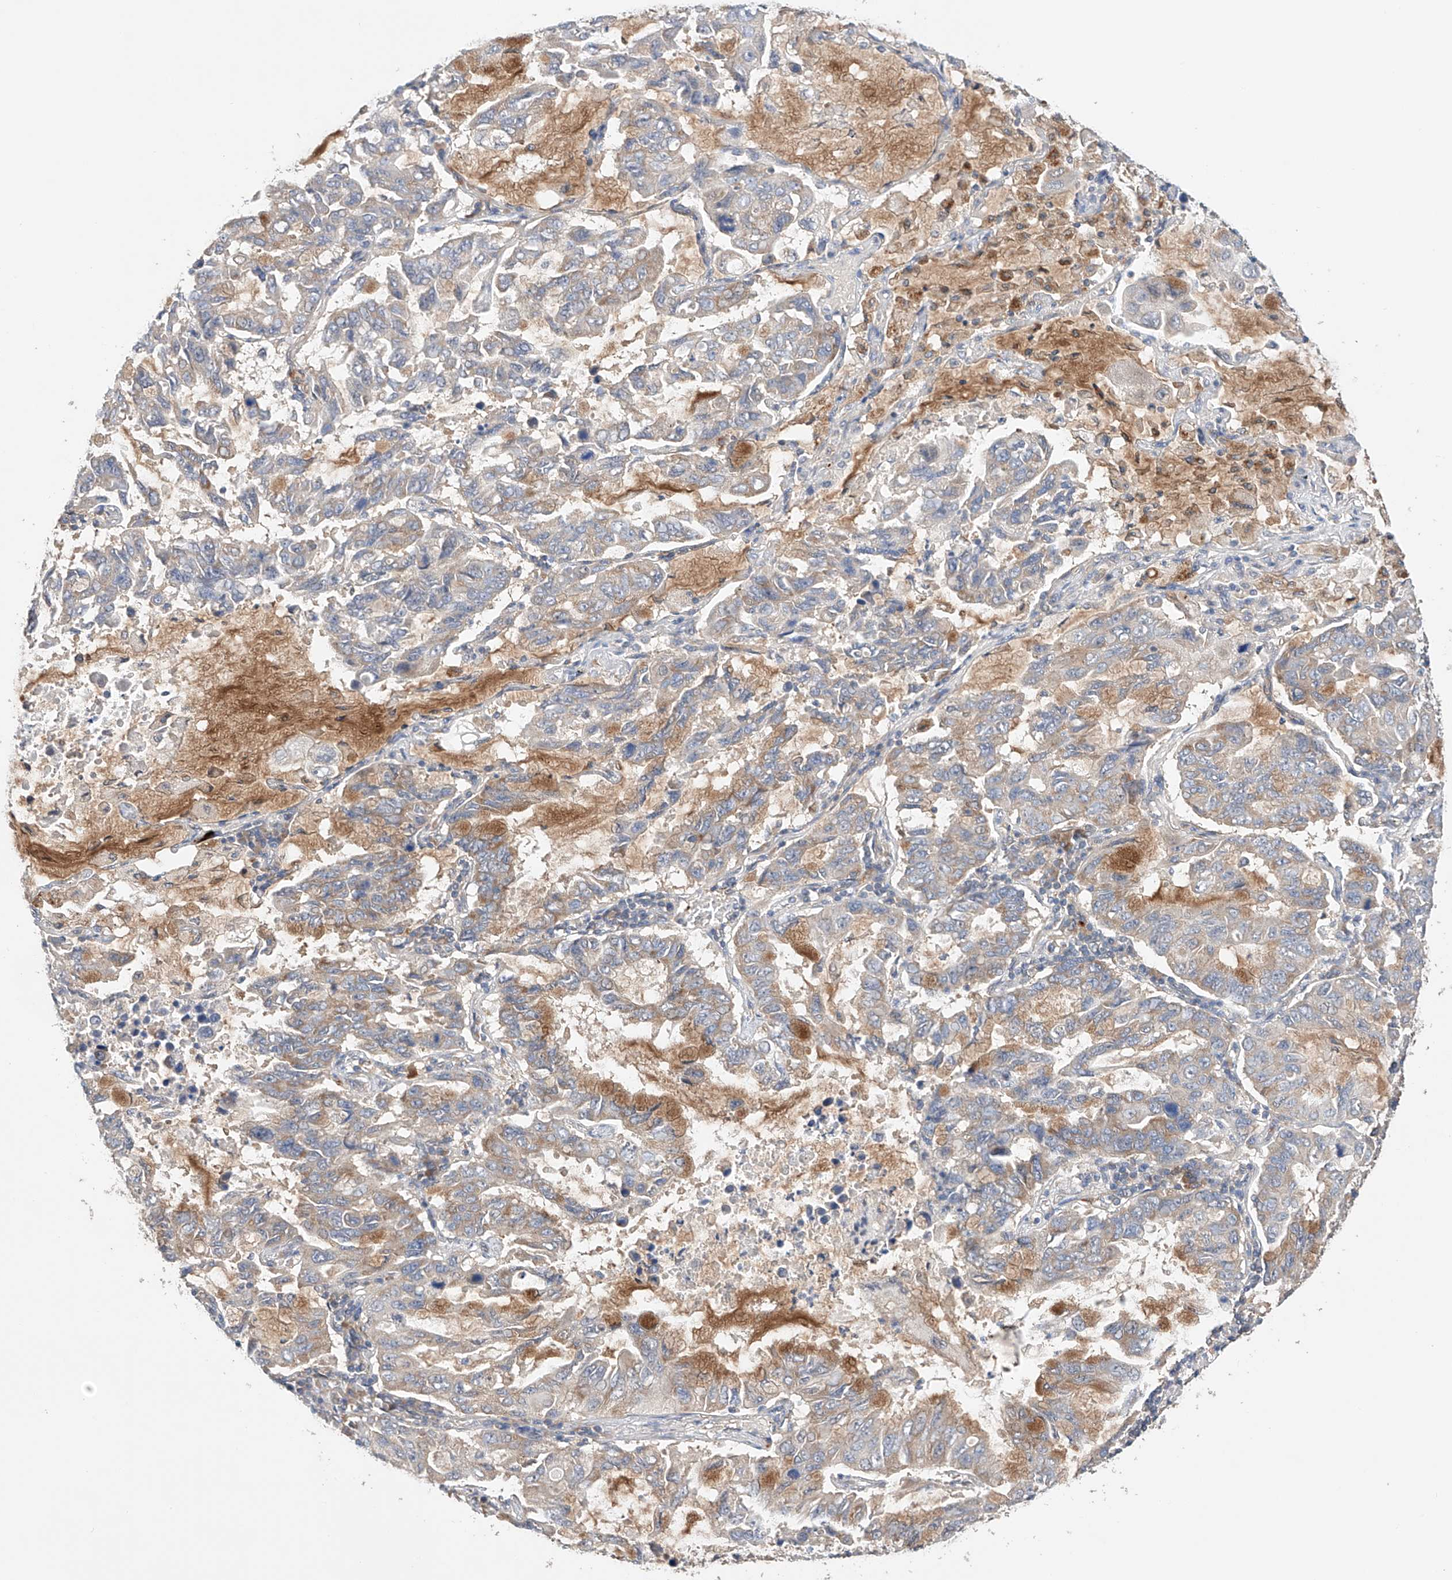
{"staining": {"intensity": "negative", "quantity": "none", "location": "none"}, "tissue": "lung cancer", "cell_type": "Tumor cells", "image_type": "cancer", "snomed": [{"axis": "morphology", "description": "Adenocarcinoma, NOS"}, {"axis": "topography", "description": "Lung"}], "caption": "Immunohistochemistry (IHC) histopathology image of neoplastic tissue: adenocarcinoma (lung) stained with DAB (3,3'-diaminobenzidine) exhibits no significant protein positivity in tumor cells.", "gene": "ZFHX2", "patient": {"sex": "male", "age": 64}}